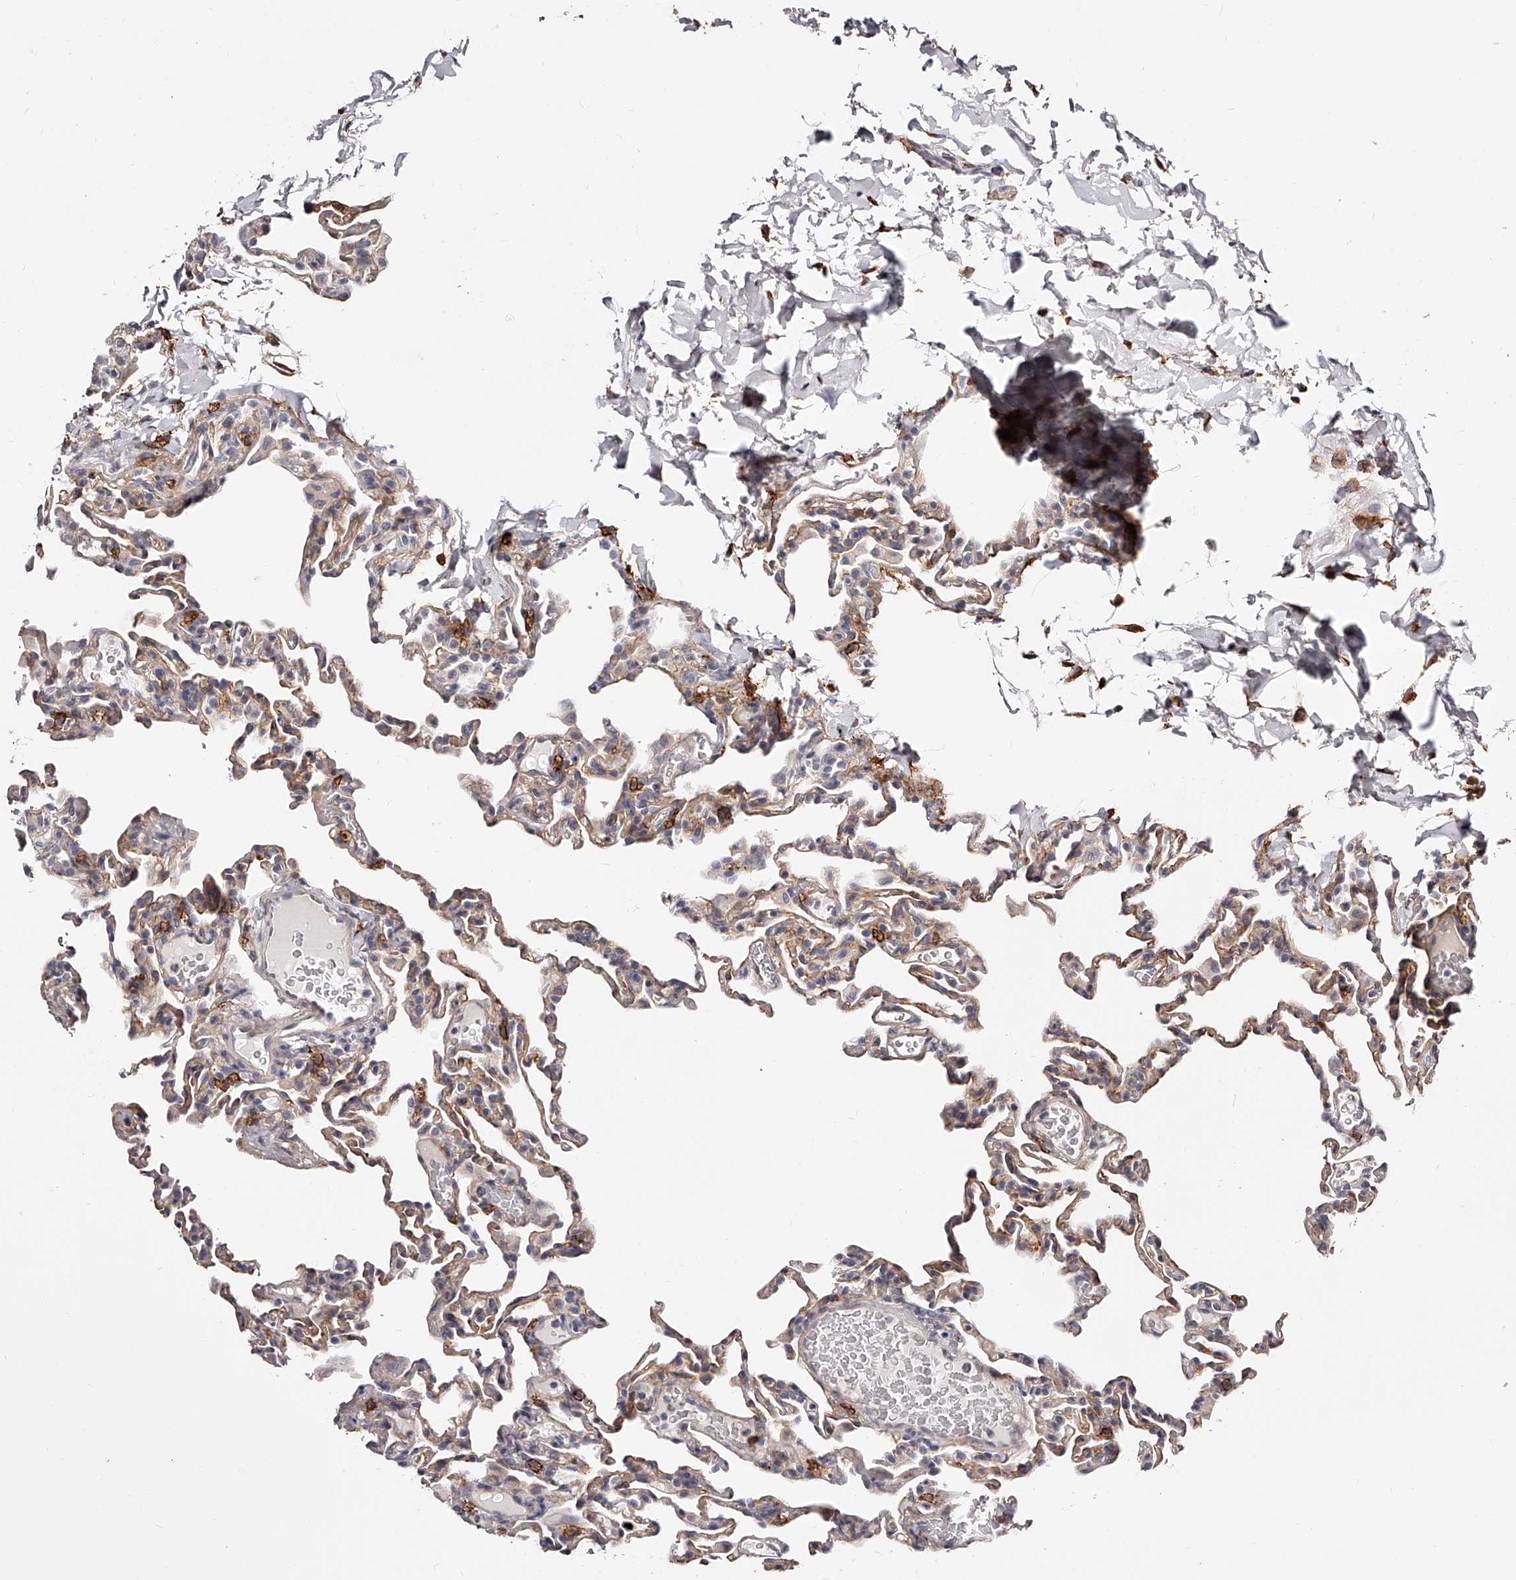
{"staining": {"intensity": "weak", "quantity": "25%-75%", "location": "cytoplasmic/membranous"}, "tissue": "lung", "cell_type": "Alveolar cells", "image_type": "normal", "snomed": [{"axis": "morphology", "description": "Normal tissue, NOS"}, {"axis": "topography", "description": "Lung"}], "caption": "An image of lung stained for a protein displays weak cytoplasmic/membranous brown staining in alveolar cells. The staining is performed using DAB brown chromogen to label protein expression. The nuclei are counter-stained blue using hematoxylin.", "gene": "CD82", "patient": {"sex": "male", "age": 20}}